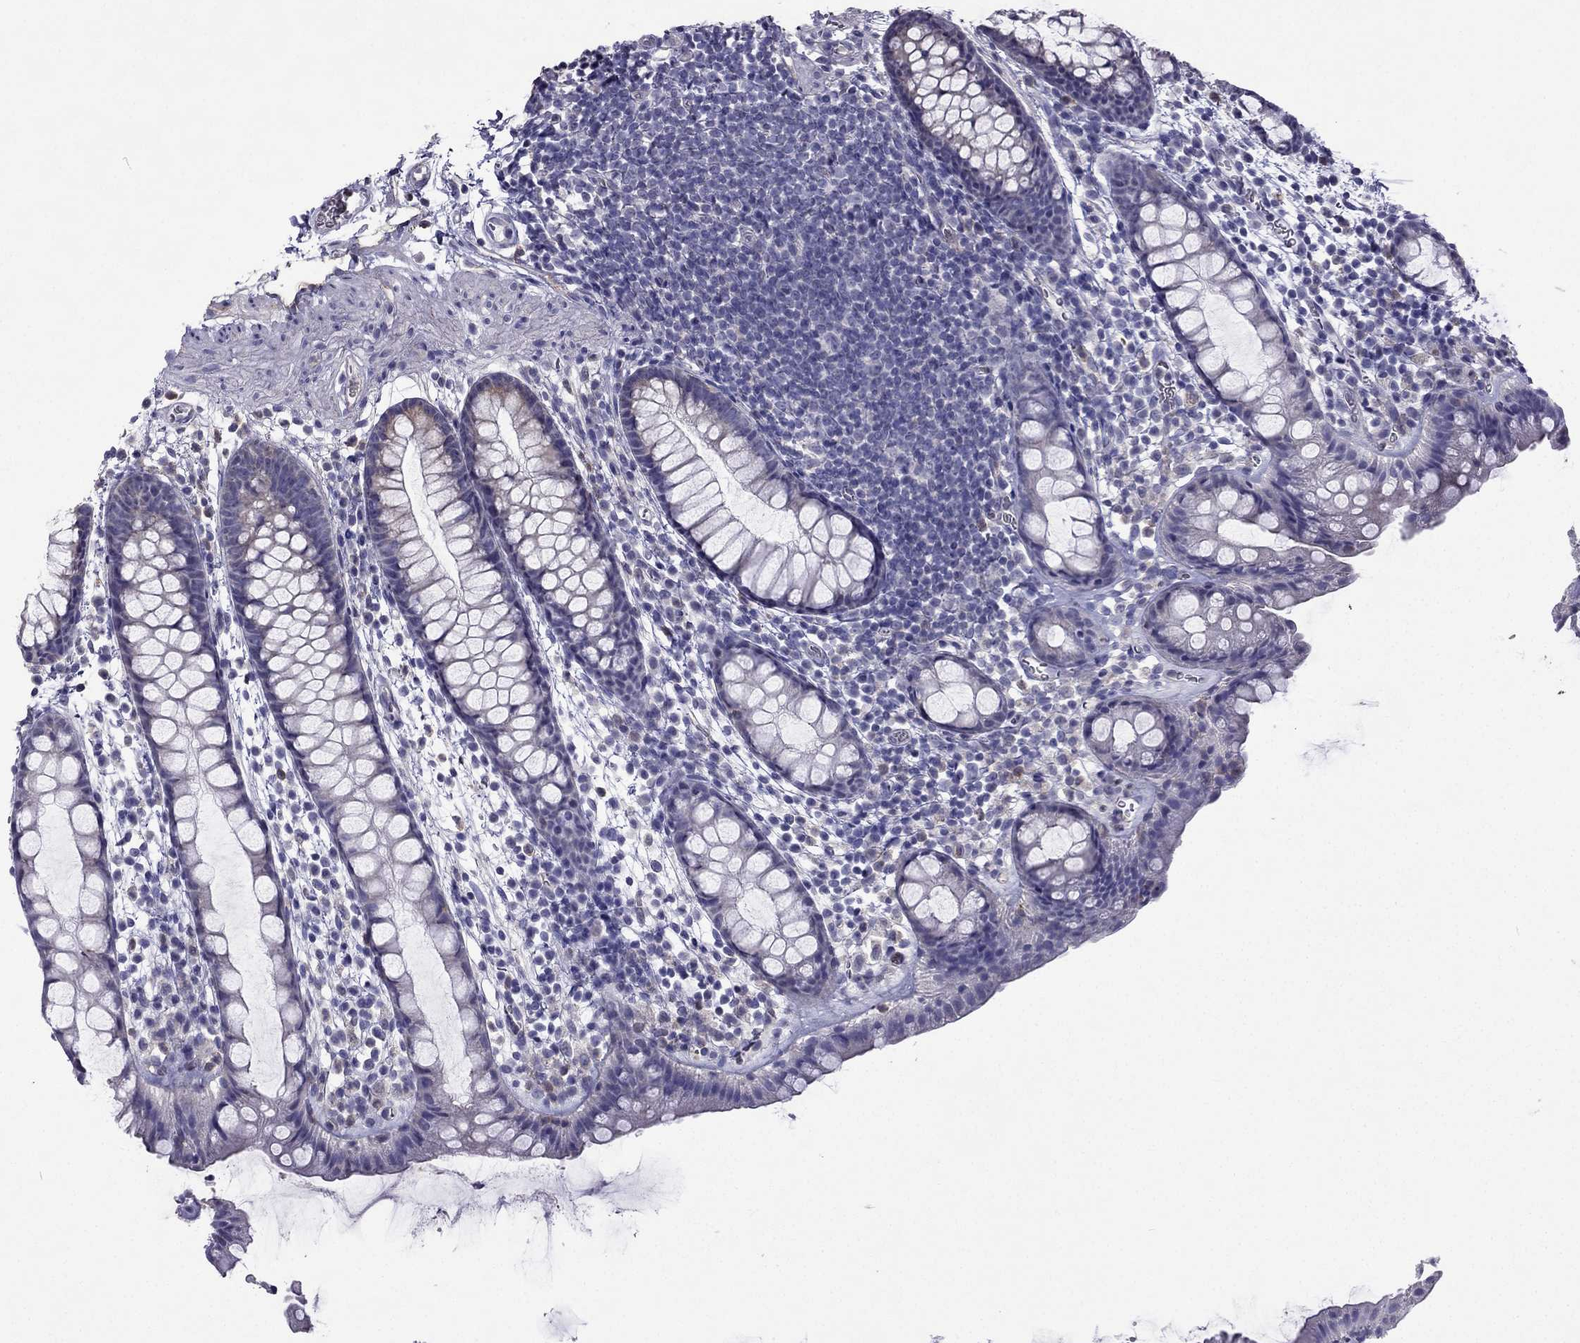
{"staining": {"intensity": "weak", "quantity": "<25%", "location": "cytoplasmic/membranous"}, "tissue": "rectum", "cell_type": "Glandular cells", "image_type": "normal", "snomed": [{"axis": "morphology", "description": "Normal tissue, NOS"}, {"axis": "topography", "description": "Rectum"}], "caption": "Immunohistochemical staining of benign rectum exhibits no significant positivity in glandular cells.", "gene": "SLC6A2", "patient": {"sex": "male", "age": 57}}